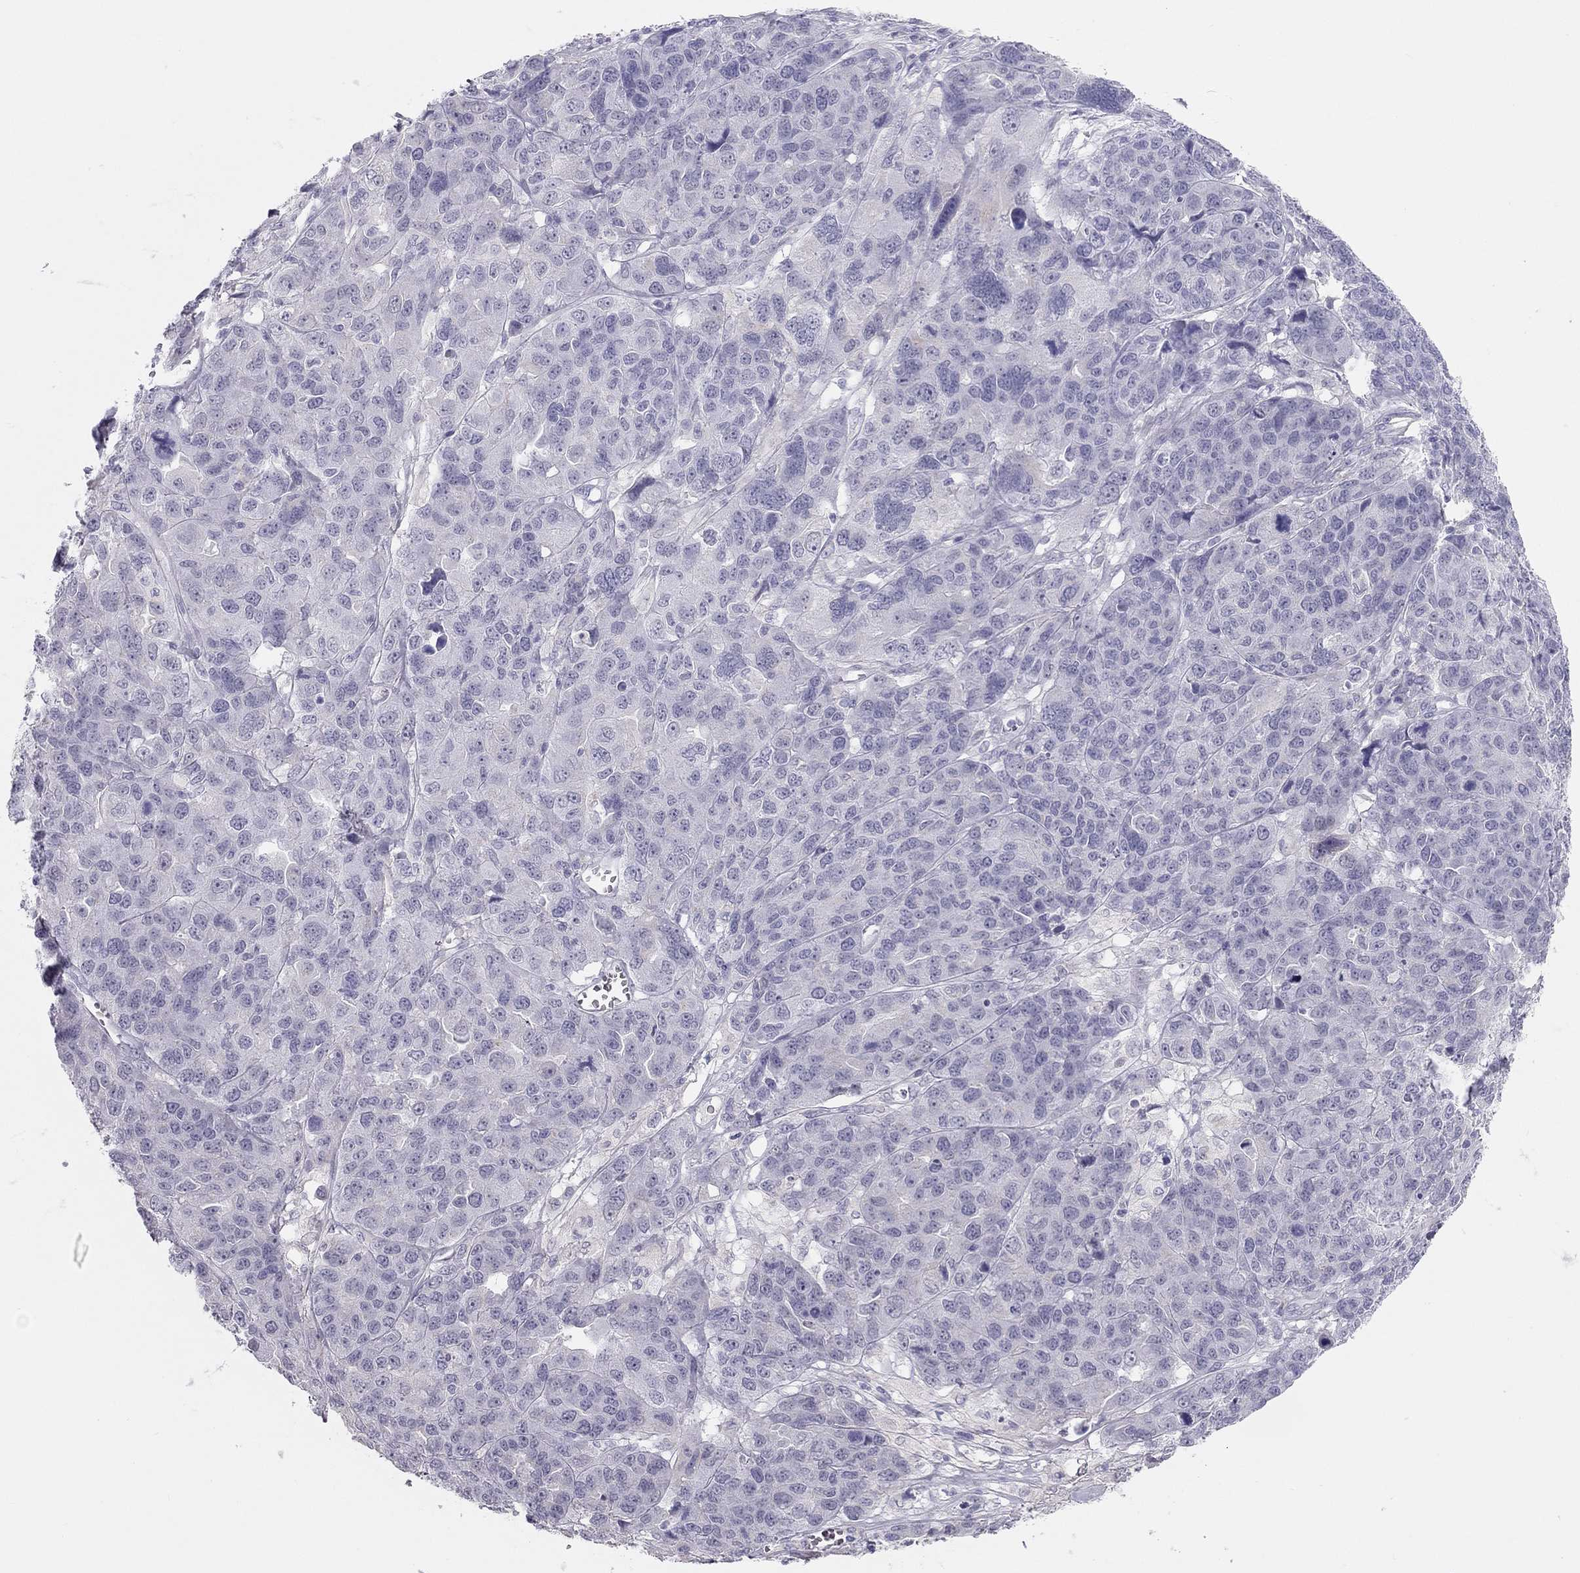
{"staining": {"intensity": "negative", "quantity": "none", "location": "none"}, "tissue": "ovarian cancer", "cell_type": "Tumor cells", "image_type": "cancer", "snomed": [{"axis": "morphology", "description": "Cystadenocarcinoma, serous, NOS"}, {"axis": "topography", "description": "Ovary"}], "caption": "Tumor cells show no significant protein staining in serous cystadenocarcinoma (ovarian).", "gene": "SPATA12", "patient": {"sex": "female", "age": 87}}